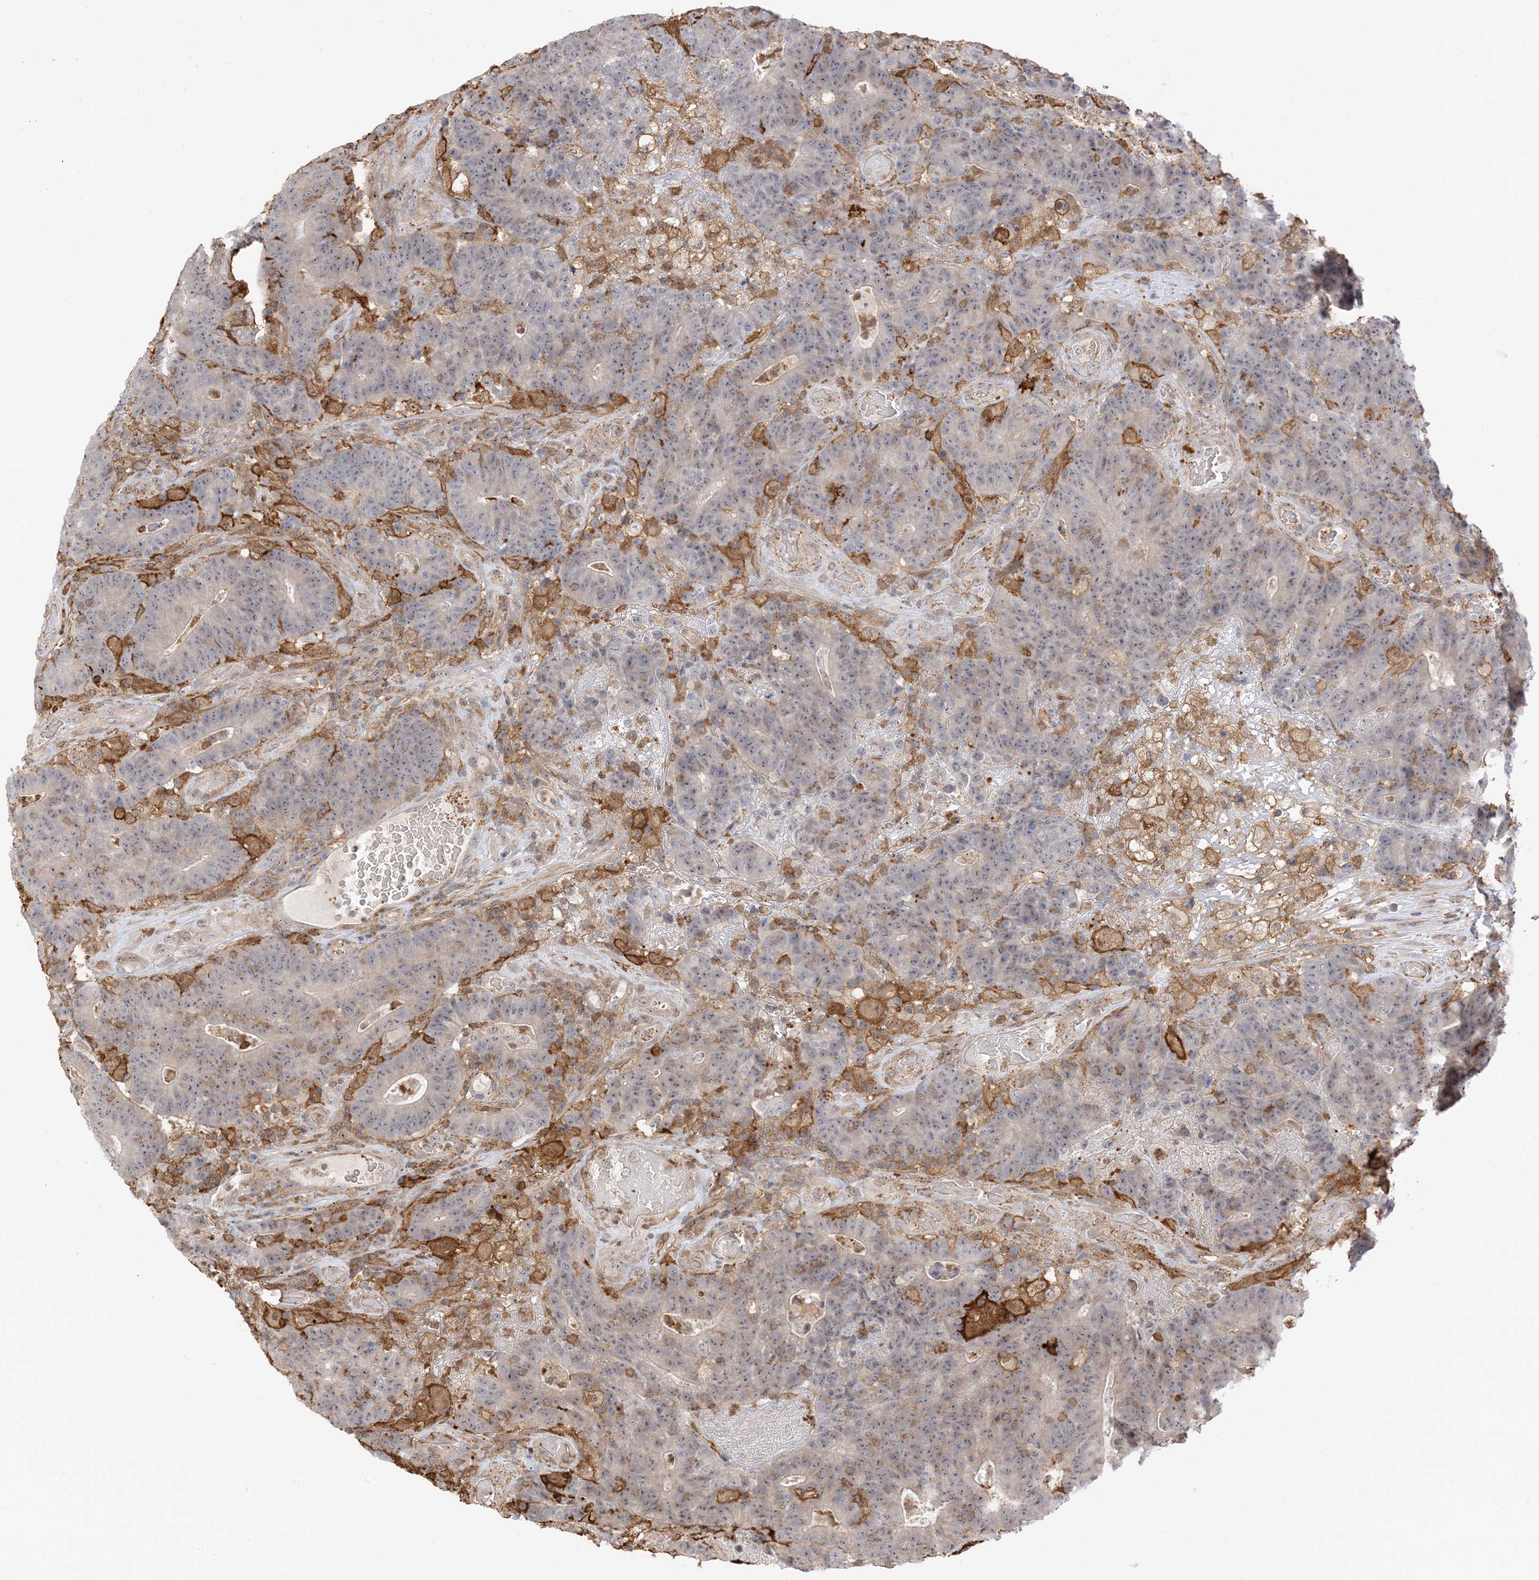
{"staining": {"intensity": "negative", "quantity": "none", "location": "none"}, "tissue": "colorectal cancer", "cell_type": "Tumor cells", "image_type": "cancer", "snomed": [{"axis": "morphology", "description": "Normal tissue, NOS"}, {"axis": "morphology", "description": "Adenocarcinoma, NOS"}, {"axis": "topography", "description": "Colon"}], "caption": "Photomicrograph shows no protein staining in tumor cells of colorectal cancer tissue.", "gene": "PHACTR2", "patient": {"sex": "female", "age": 75}}